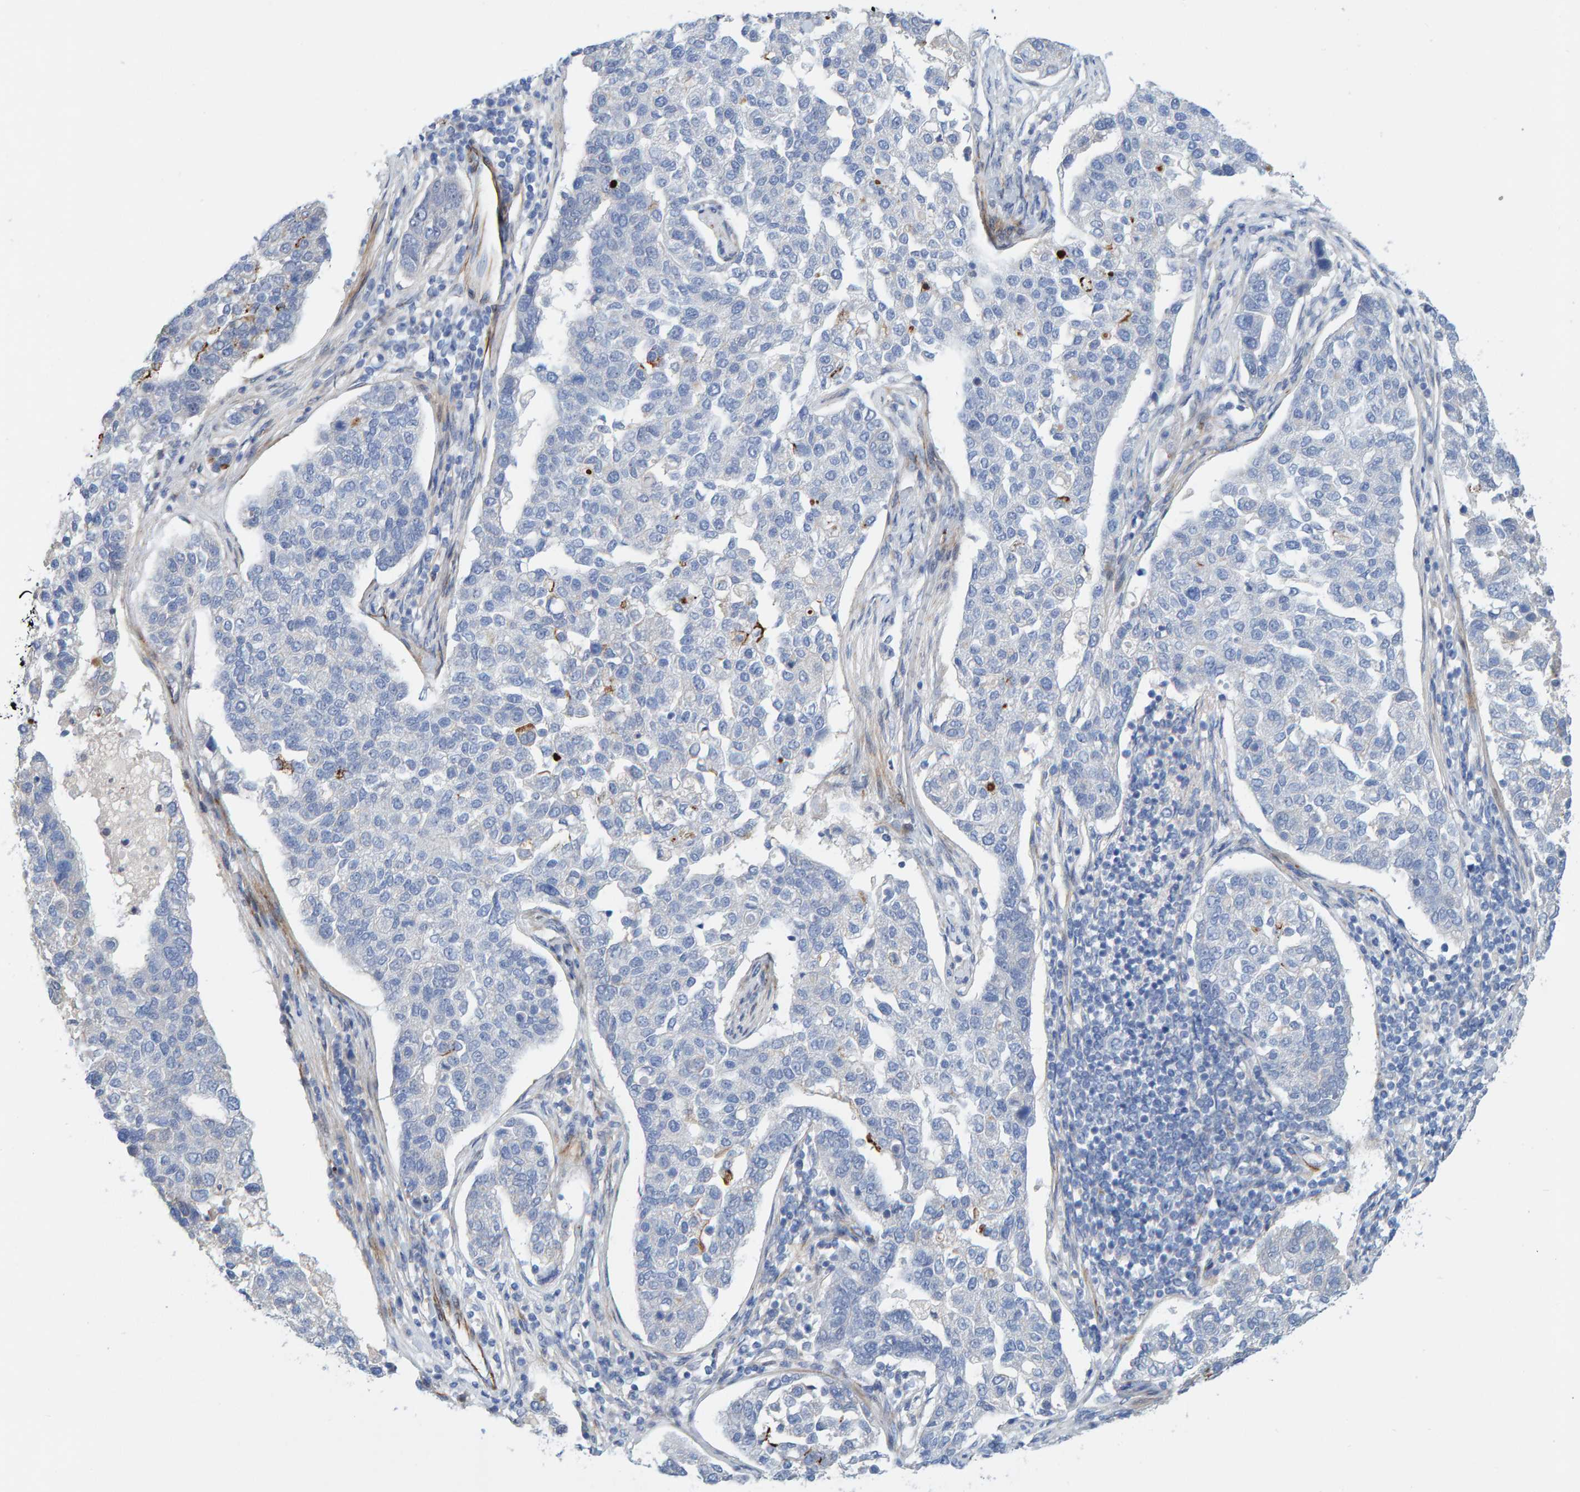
{"staining": {"intensity": "negative", "quantity": "none", "location": "none"}, "tissue": "pancreatic cancer", "cell_type": "Tumor cells", "image_type": "cancer", "snomed": [{"axis": "morphology", "description": "Adenocarcinoma, NOS"}, {"axis": "topography", "description": "Pancreas"}], "caption": "A photomicrograph of human pancreatic adenocarcinoma is negative for staining in tumor cells. (Stains: DAB IHC with hematoxylin counter stain, Microscopy: brightfield microscopy at high magnification).", "gene": "POLG2", "patient": {"sex": "female", "age": 61}}